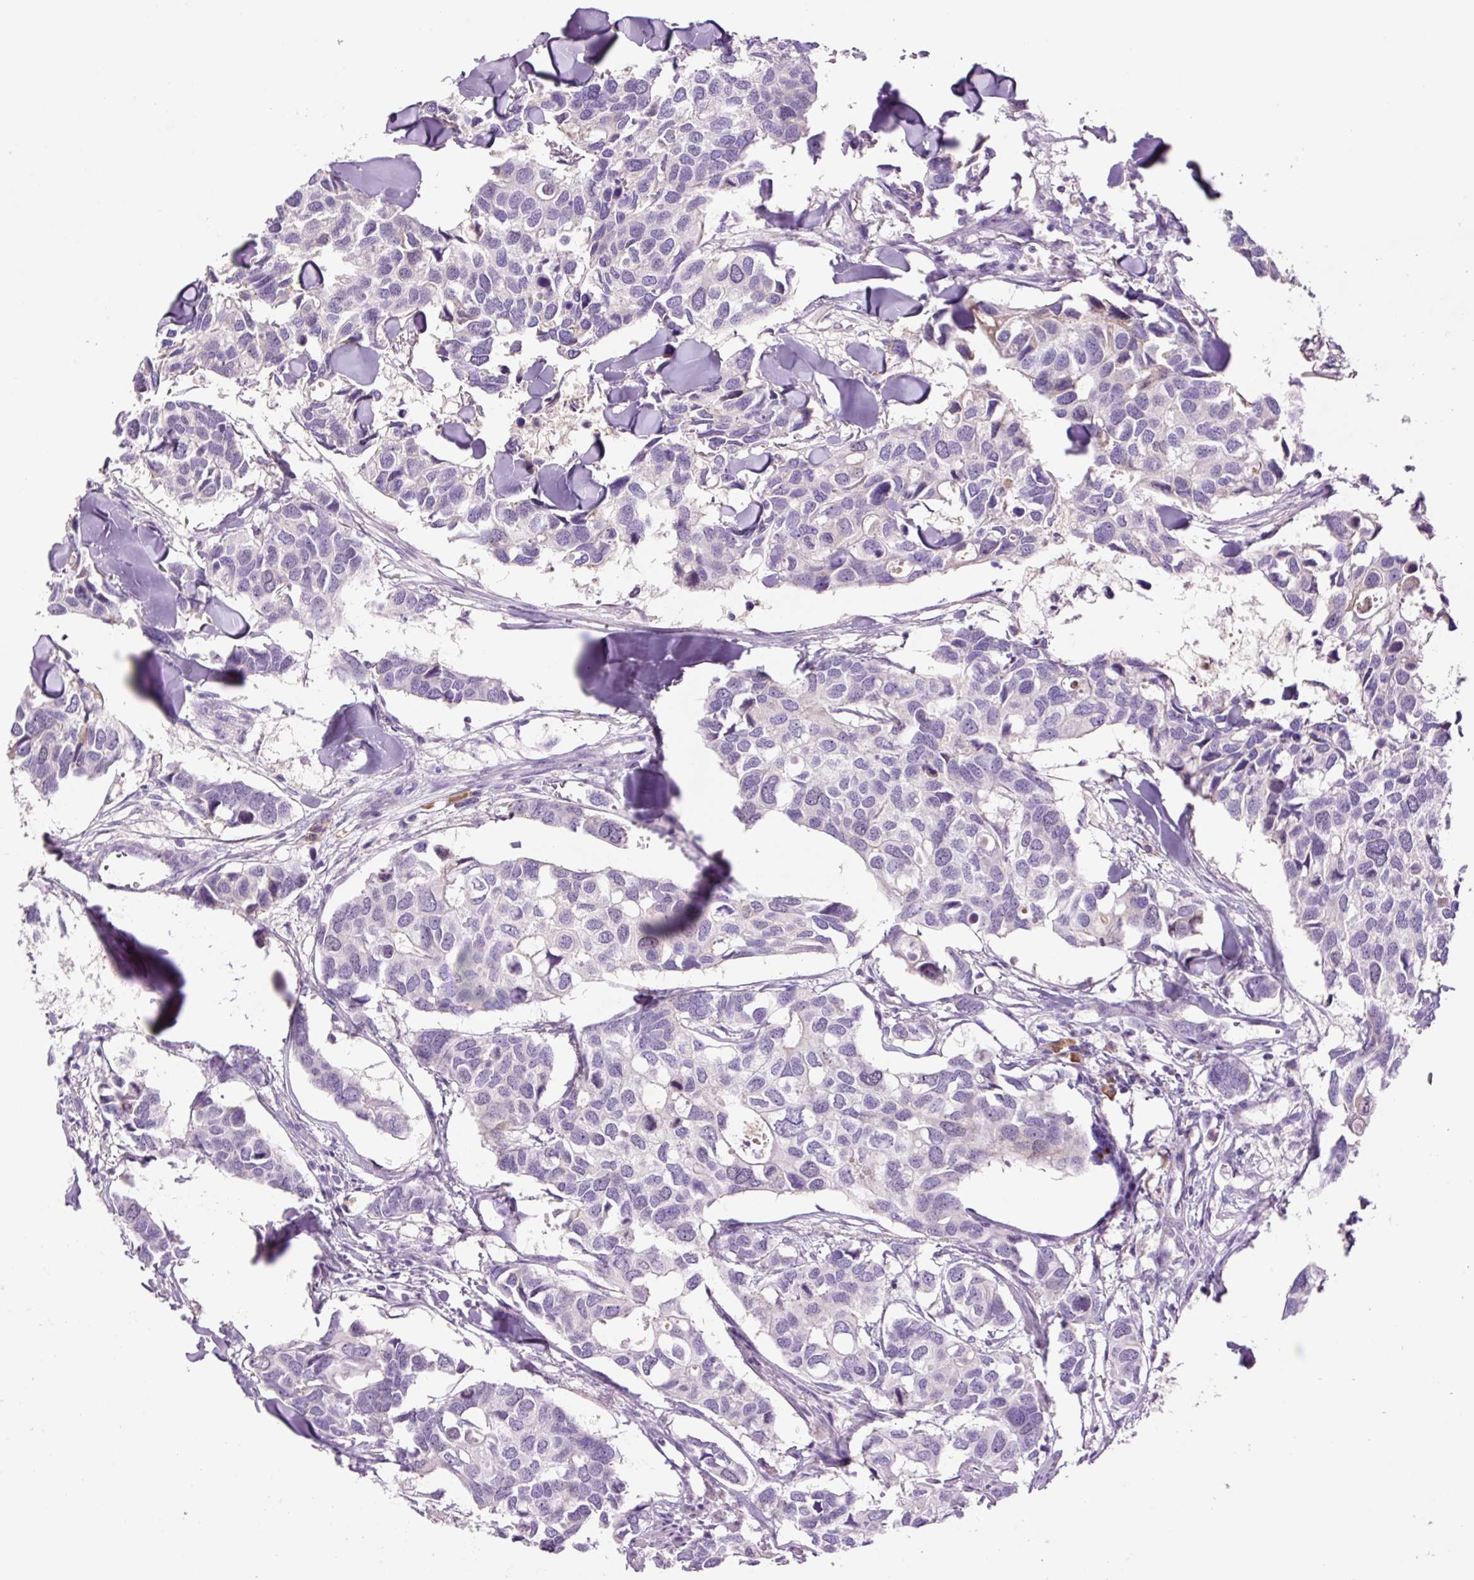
{"staining": {"intensity": "negative", "quantity": "none", "location": "none"}, "tissue": "breast cancer", "cell_type": "Tumor cells", "image_type": "cancer", "snomed": [{"axis": "morphology", "description": "Duct carcinoma"}, {"axis": "topography", "description": "Breast"}], "caption": "Image shows no significant protein staining in tumor cells of breast cancer (intraductal carcinoma).", "gene": "DPPA4", "patient": {"sex": "female", "age": 83}}